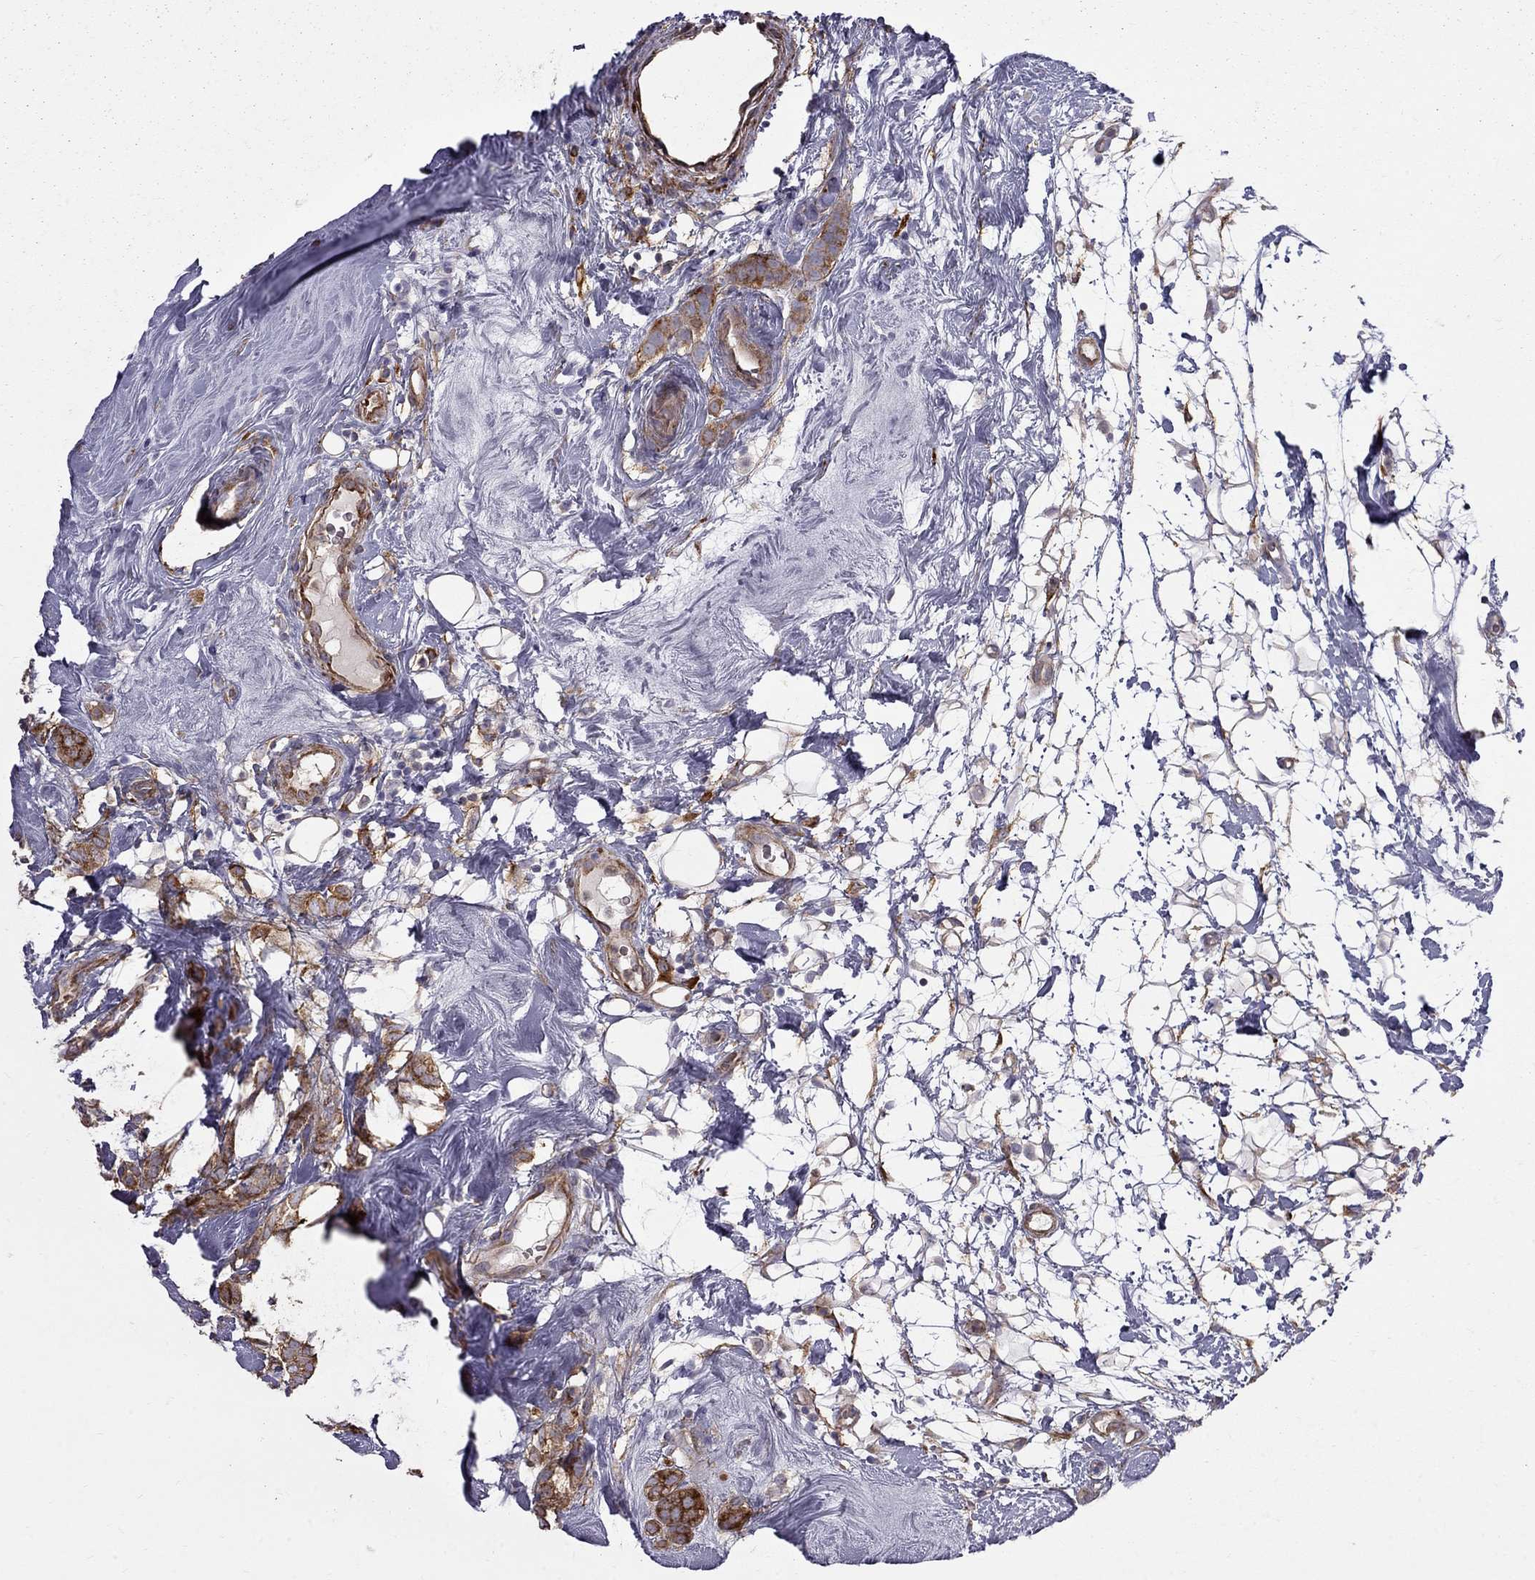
{"staining": {"intensity": "strong", "quantity": "25%-75%", "location": "cytoplasmic/membranous"}, "tissue": "breast cancer", "cell_type": "Tumor cells", "image_type": "cancer", "snomed": [{"axis": "morphology", "description": "Lobular carcinoma"}, {"axis": "topography", "description": "Breast"}], "caption": "A brown stain shows strong cytoplasmic/membranous positivity of a protein in breast cancer tumor cells.", "gene": "EIF4E3", "patient": {"sex": "female", "age": 49}}